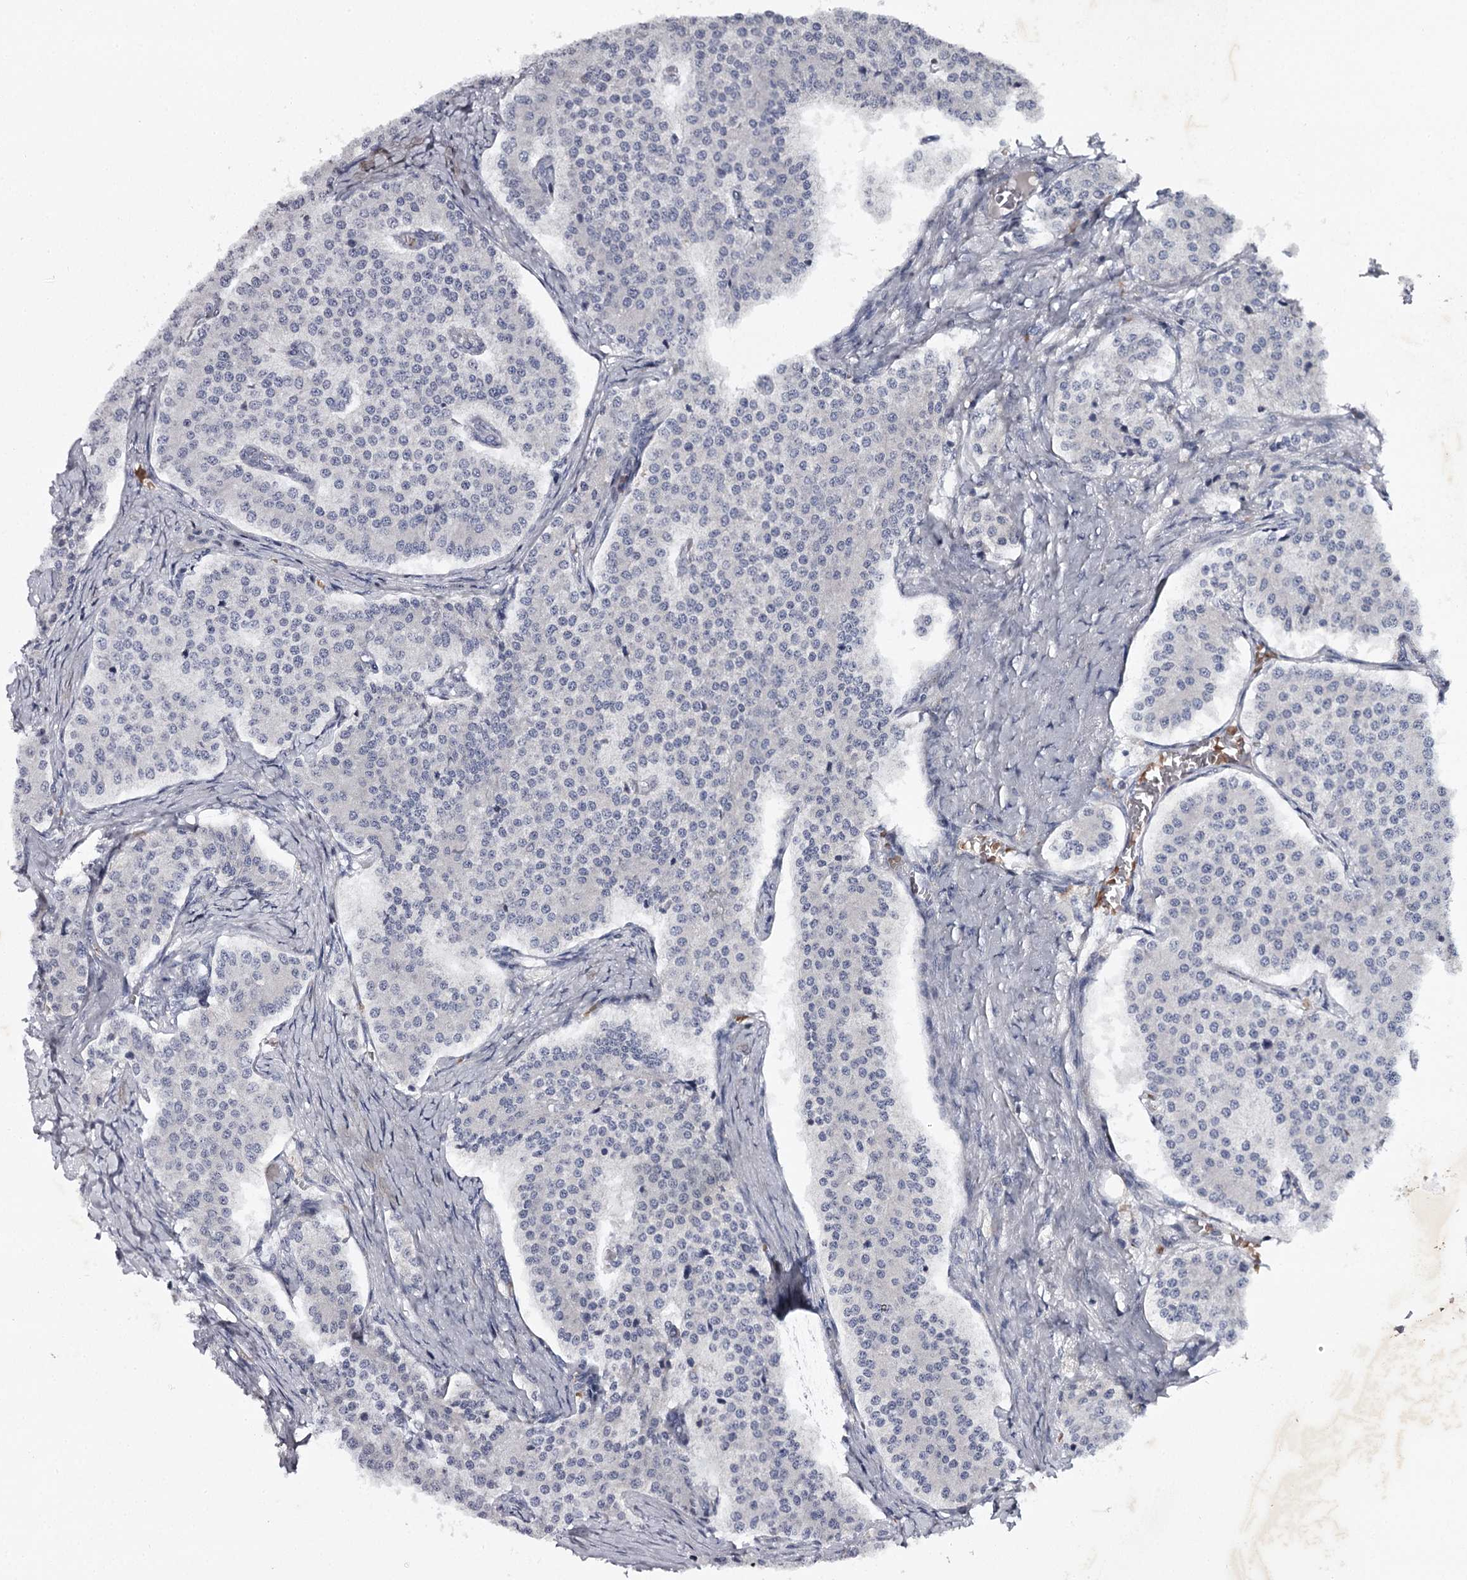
{"staining": {"intensity": "negative", "quantity": "none", "location": "none"}, "tissue": "carcinoid", "cell_type": "Tumor cells", "image_type": "cancer", "snomed": [{"axis": "morphology", "description": "Carcinoid, malignant, NOS"}, {"axis": "topography", "description": "Colon"}], "caption": "Immunohistochemical staining of carcinoid exhibits no significant staining in tumor cells.", "gene": "RASSF6", "patient": {"sex": "female", "age": 52}}